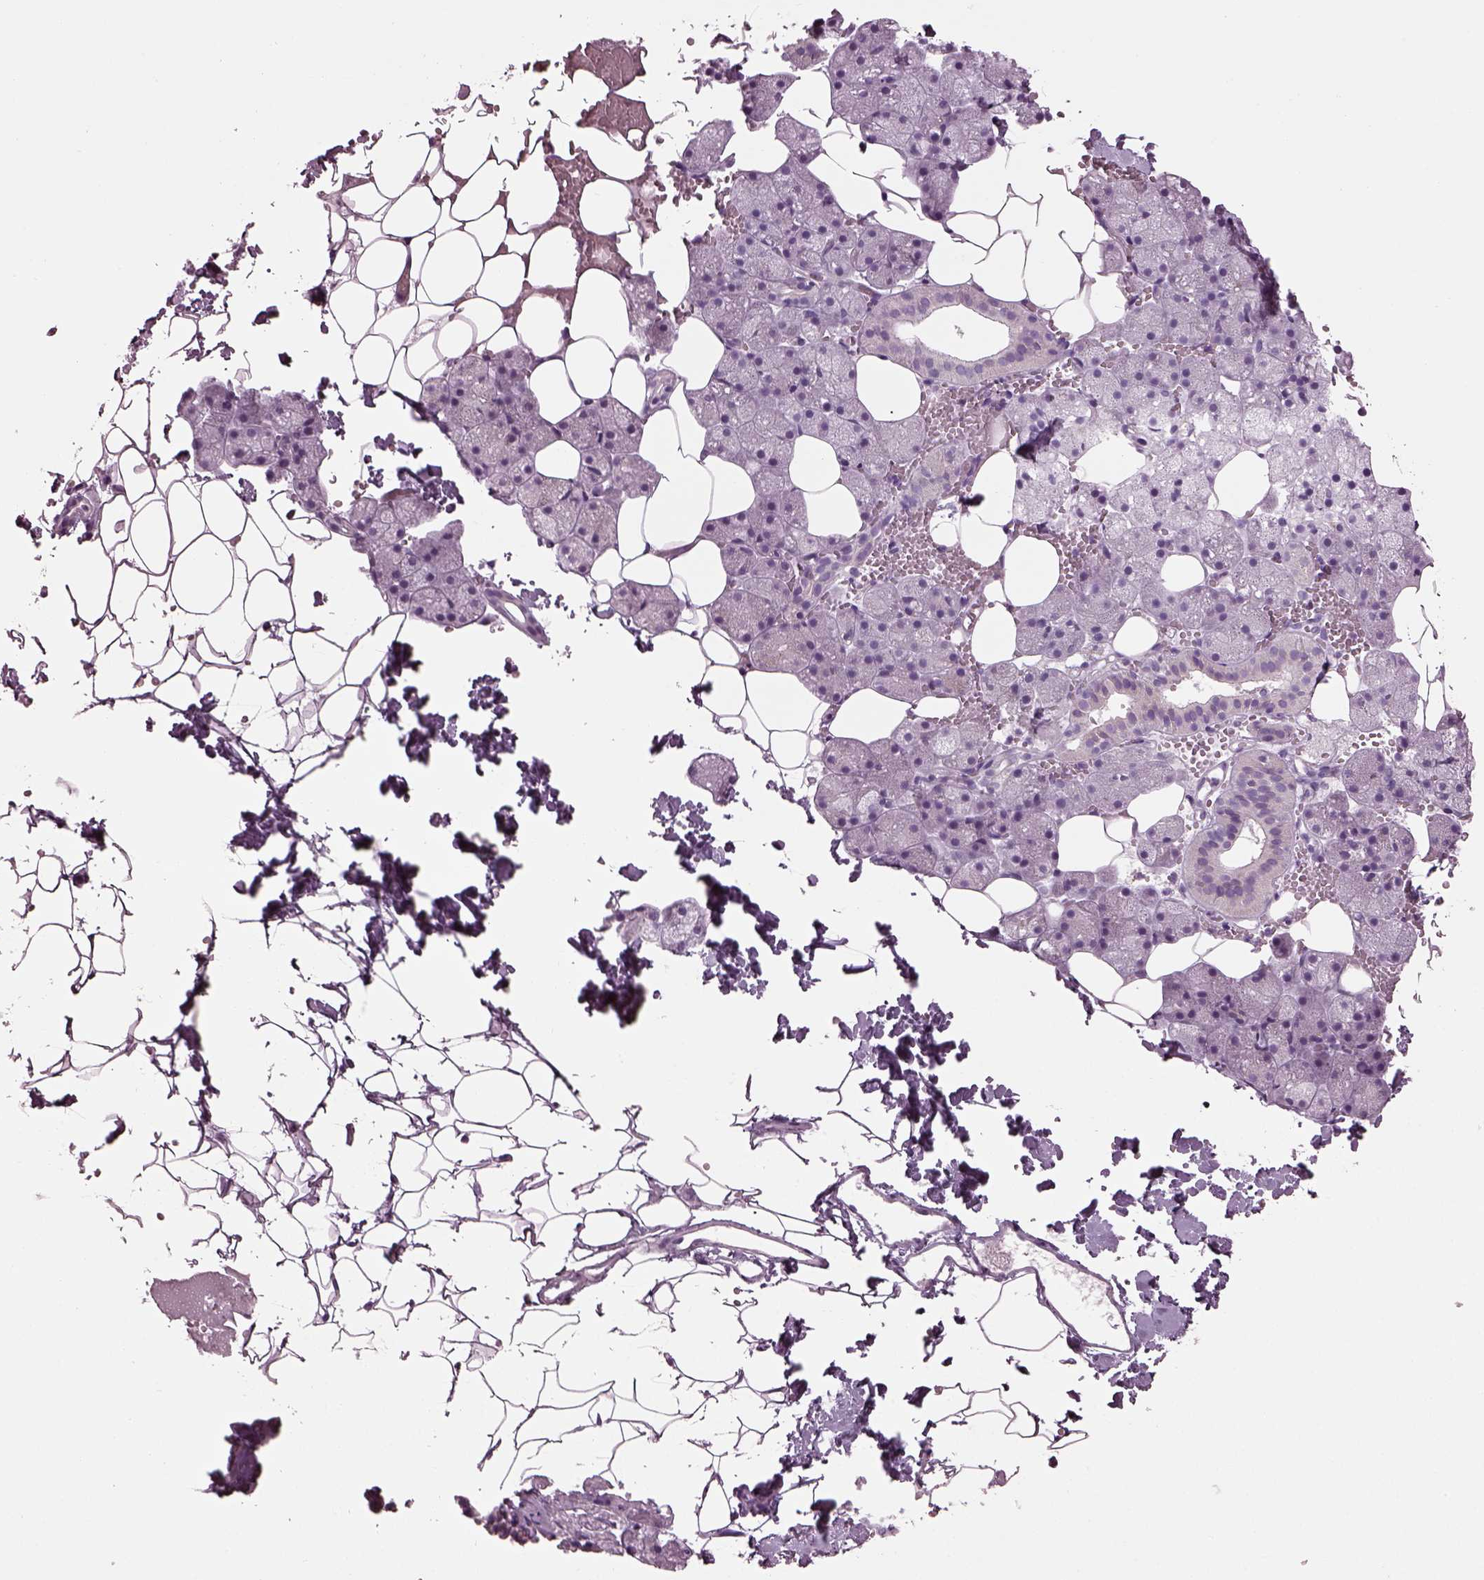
{"staining": {"intensity": "weak", "quantity": "<25%", "location": "cytoplasmic/membranous"}, "tissue": "salivary gland", "cell_type": "Glandular cells", "image_type": "normal", "snomed": [{"axis": "morphology", "description": "Normal tissue, NOS"}, {"axis": "topography", "description": "Salivary gland"}], "caption": "The image displays no significant staining in glandular cells of salivary gland.", "gene": "TMEM231", "patient": {"sex": "male", "age": 38}}